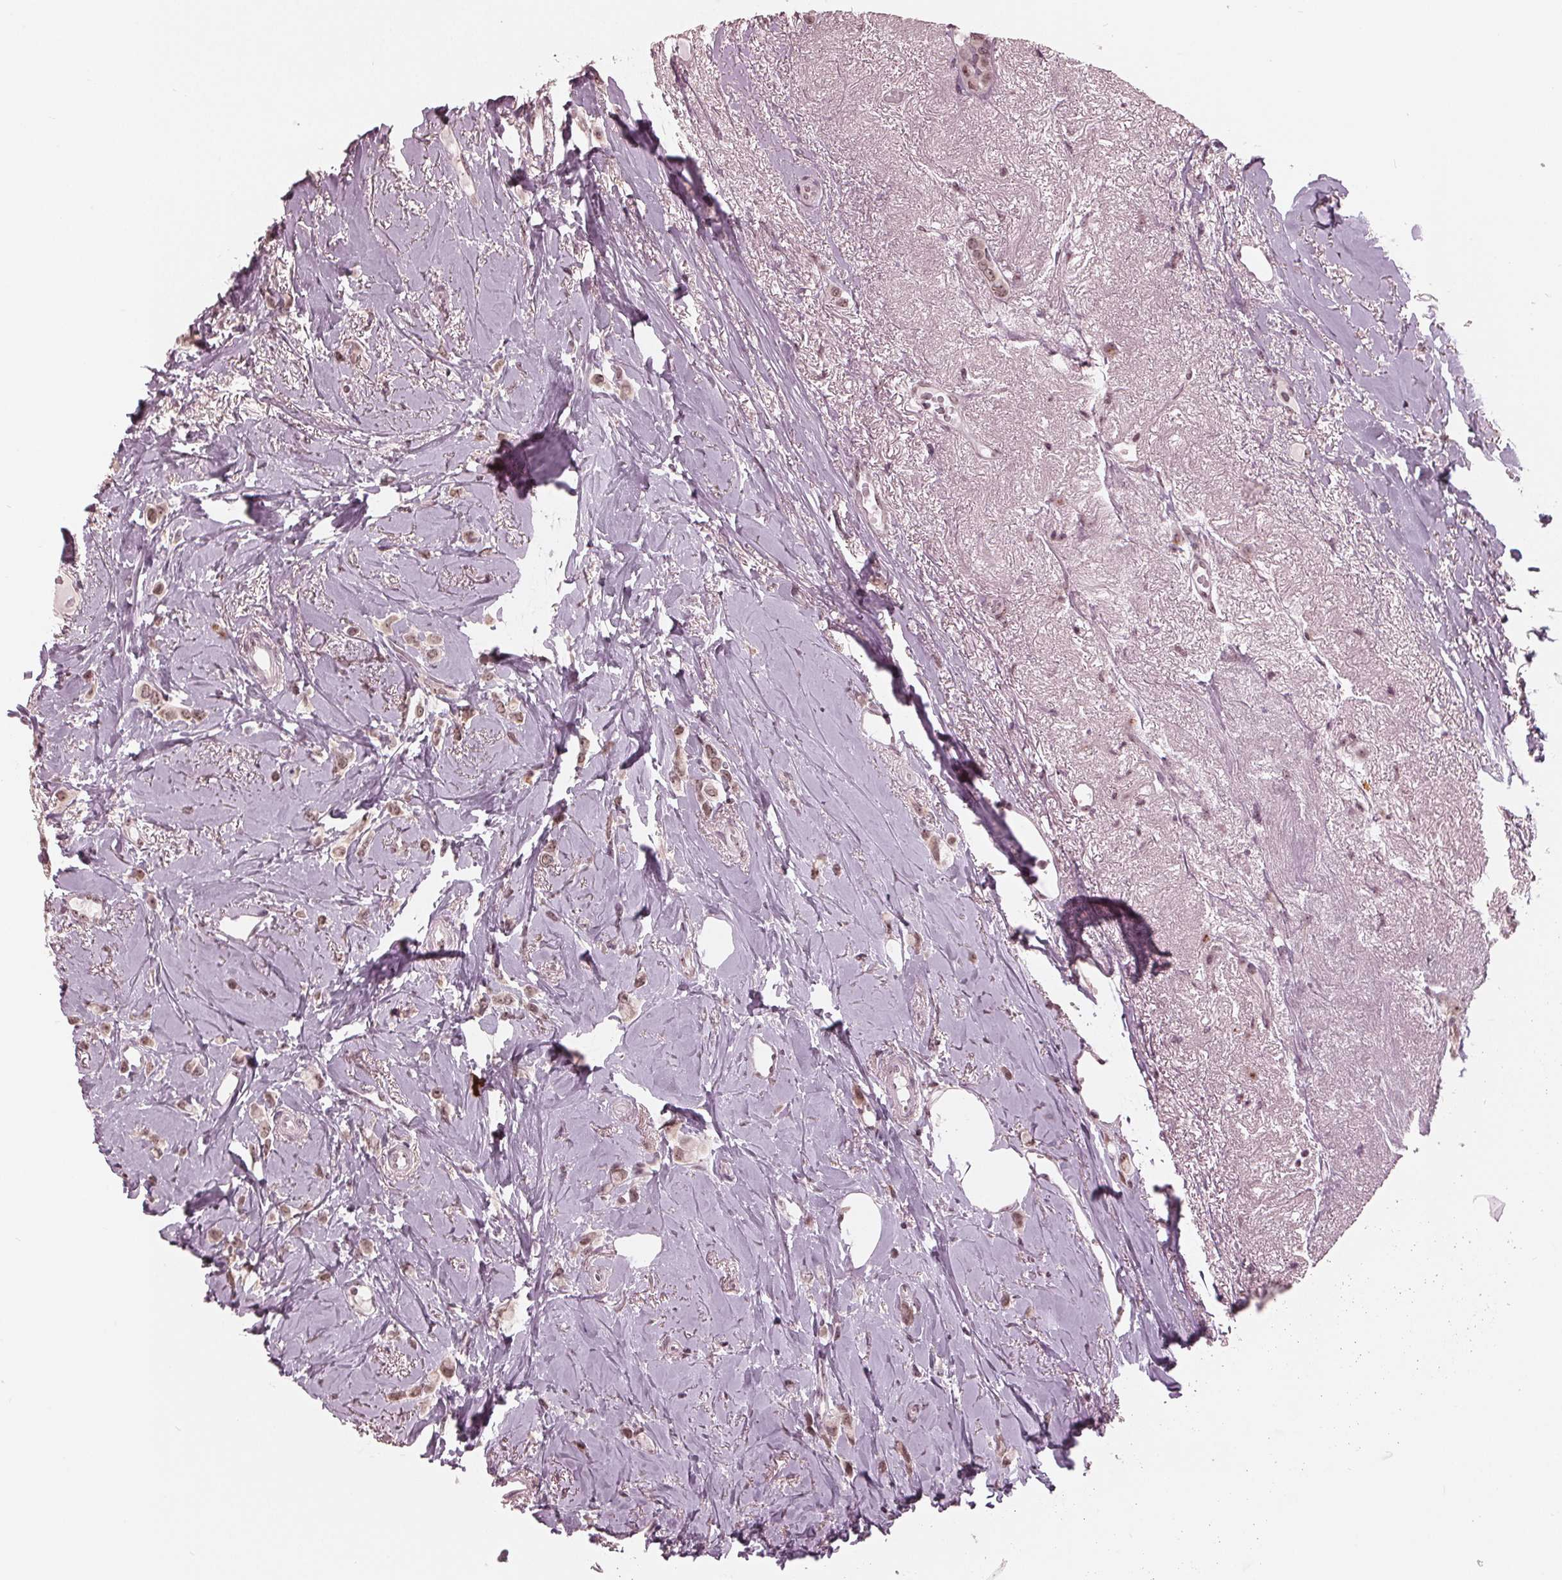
{"staining": {"intensity": "moderate", "quantity": ">75%", "location": "nuclear"}, "tissue": "breast cancer", "cell_type": "Tumor cells", "image_type": "cancer", "snomed": [{"axis": "morphology", "description": "Lobular carcinoma"}, {"axis": "topography", "description": "Breast"}], "caption": "Protein staining of breast lobular carcinoma tissue shows moderate nuclear positivity in approximately >75% of tumor cells. The staining was performed using DAB, with brown indicating positive protein expression. Nuclei are stained blue with hematoxylin.", "gene": "SLX4", "patient": {"sex": "female", "age": 66}}